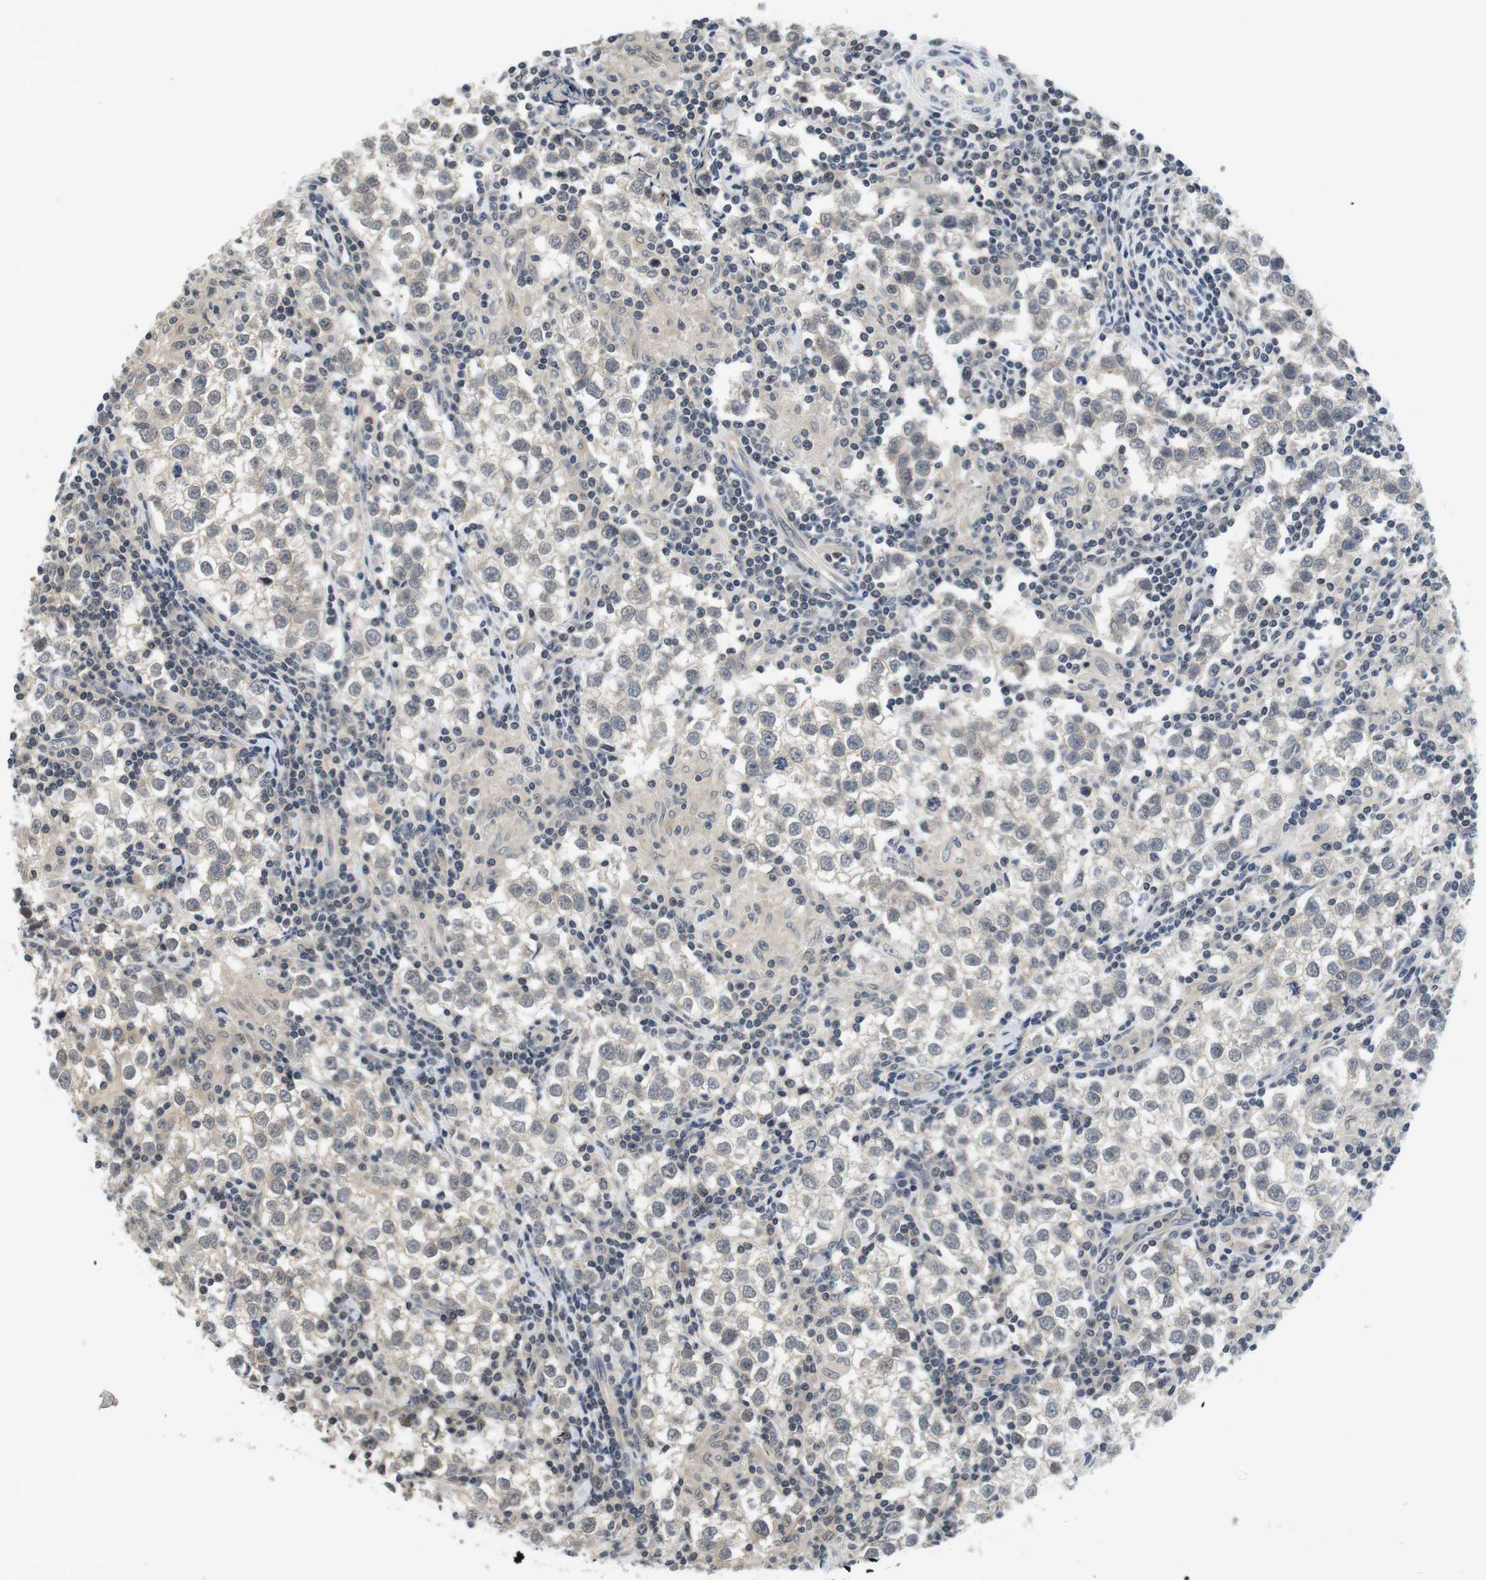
{"staining": {"intensity": "weak", "quantity": "<25%", "location": "cytoplasmic/membranous,nuclear"}, "tissue": "testis cancer", "cell_type": "Tumor cells", "image_type": "cancer", "snomed": [{"axis": "morphology", "description": "Seminoma, NOS"}, {"axis": "morphology", "description": "Carcinoma, Embryonal, NOS"}, {"axis": "topography", "description": "Testis"}], "caption": "DAB immunohistochemical staining of human seminoma (testis) demonstrates no significant positivity in tumor cells.", "gene": "FADD", "patient": {"sex": "male", "age": 36}}